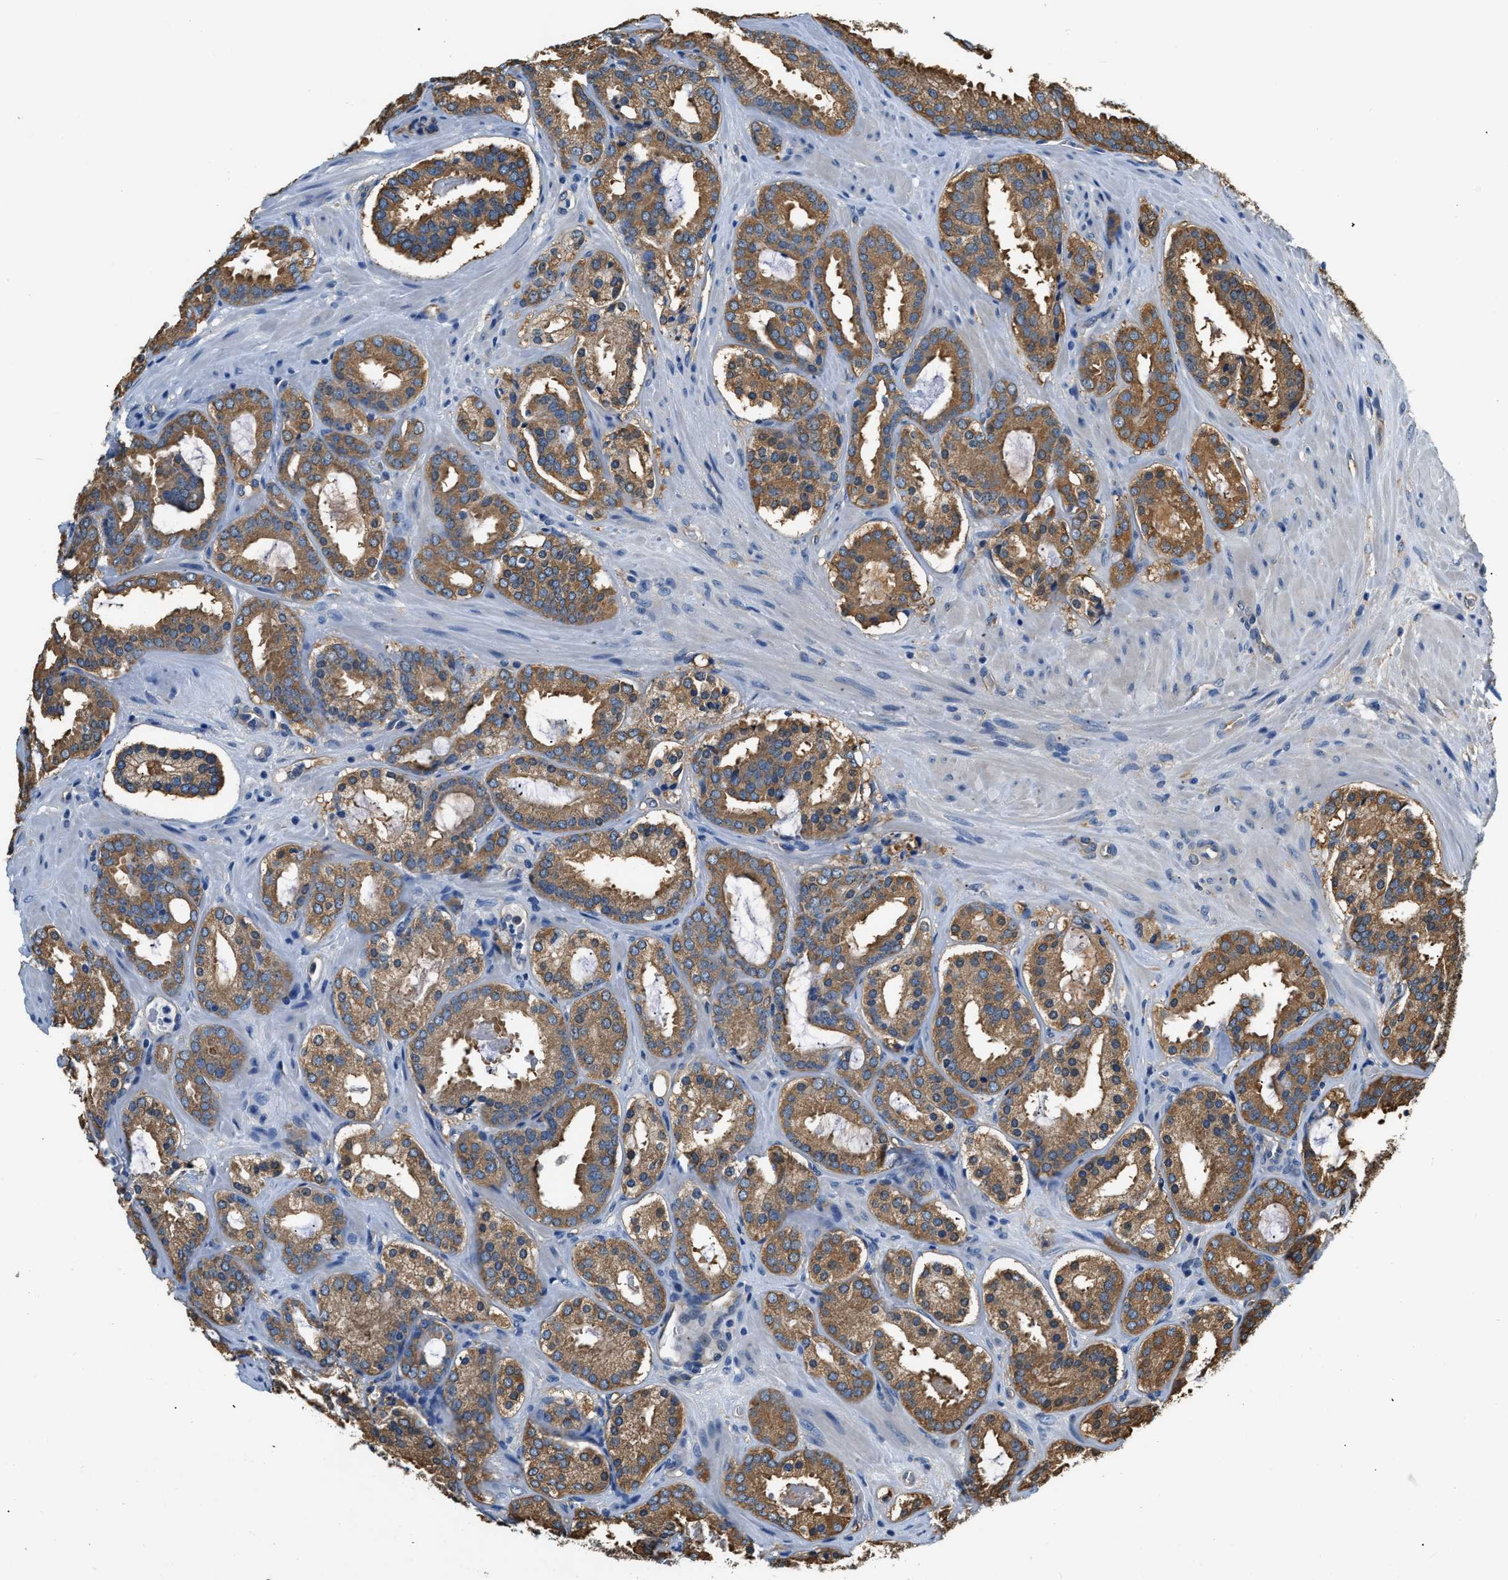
{"staining": {"intensity": "moderate", "quantity": ">75%", "location": "cytoplasmic/membranous"}, "tissue": "prostate cancer", "cell_type": "Tumor cells", "image_type": "cancer", "snomed": [{"axis": "morphology", "description": "Adenocarcinoma, Low grade"}, {"axis": "topography", "description": "Prostate"}], "caption": "The image reveals a brown stain indicating the presence of a protein in the cytoplasmic/membranous of tumor cells in prostate adenocarcinoma (low-grade).", "gene": "PPP2R1B", "patient": {"sex": "male", "age": 69}}